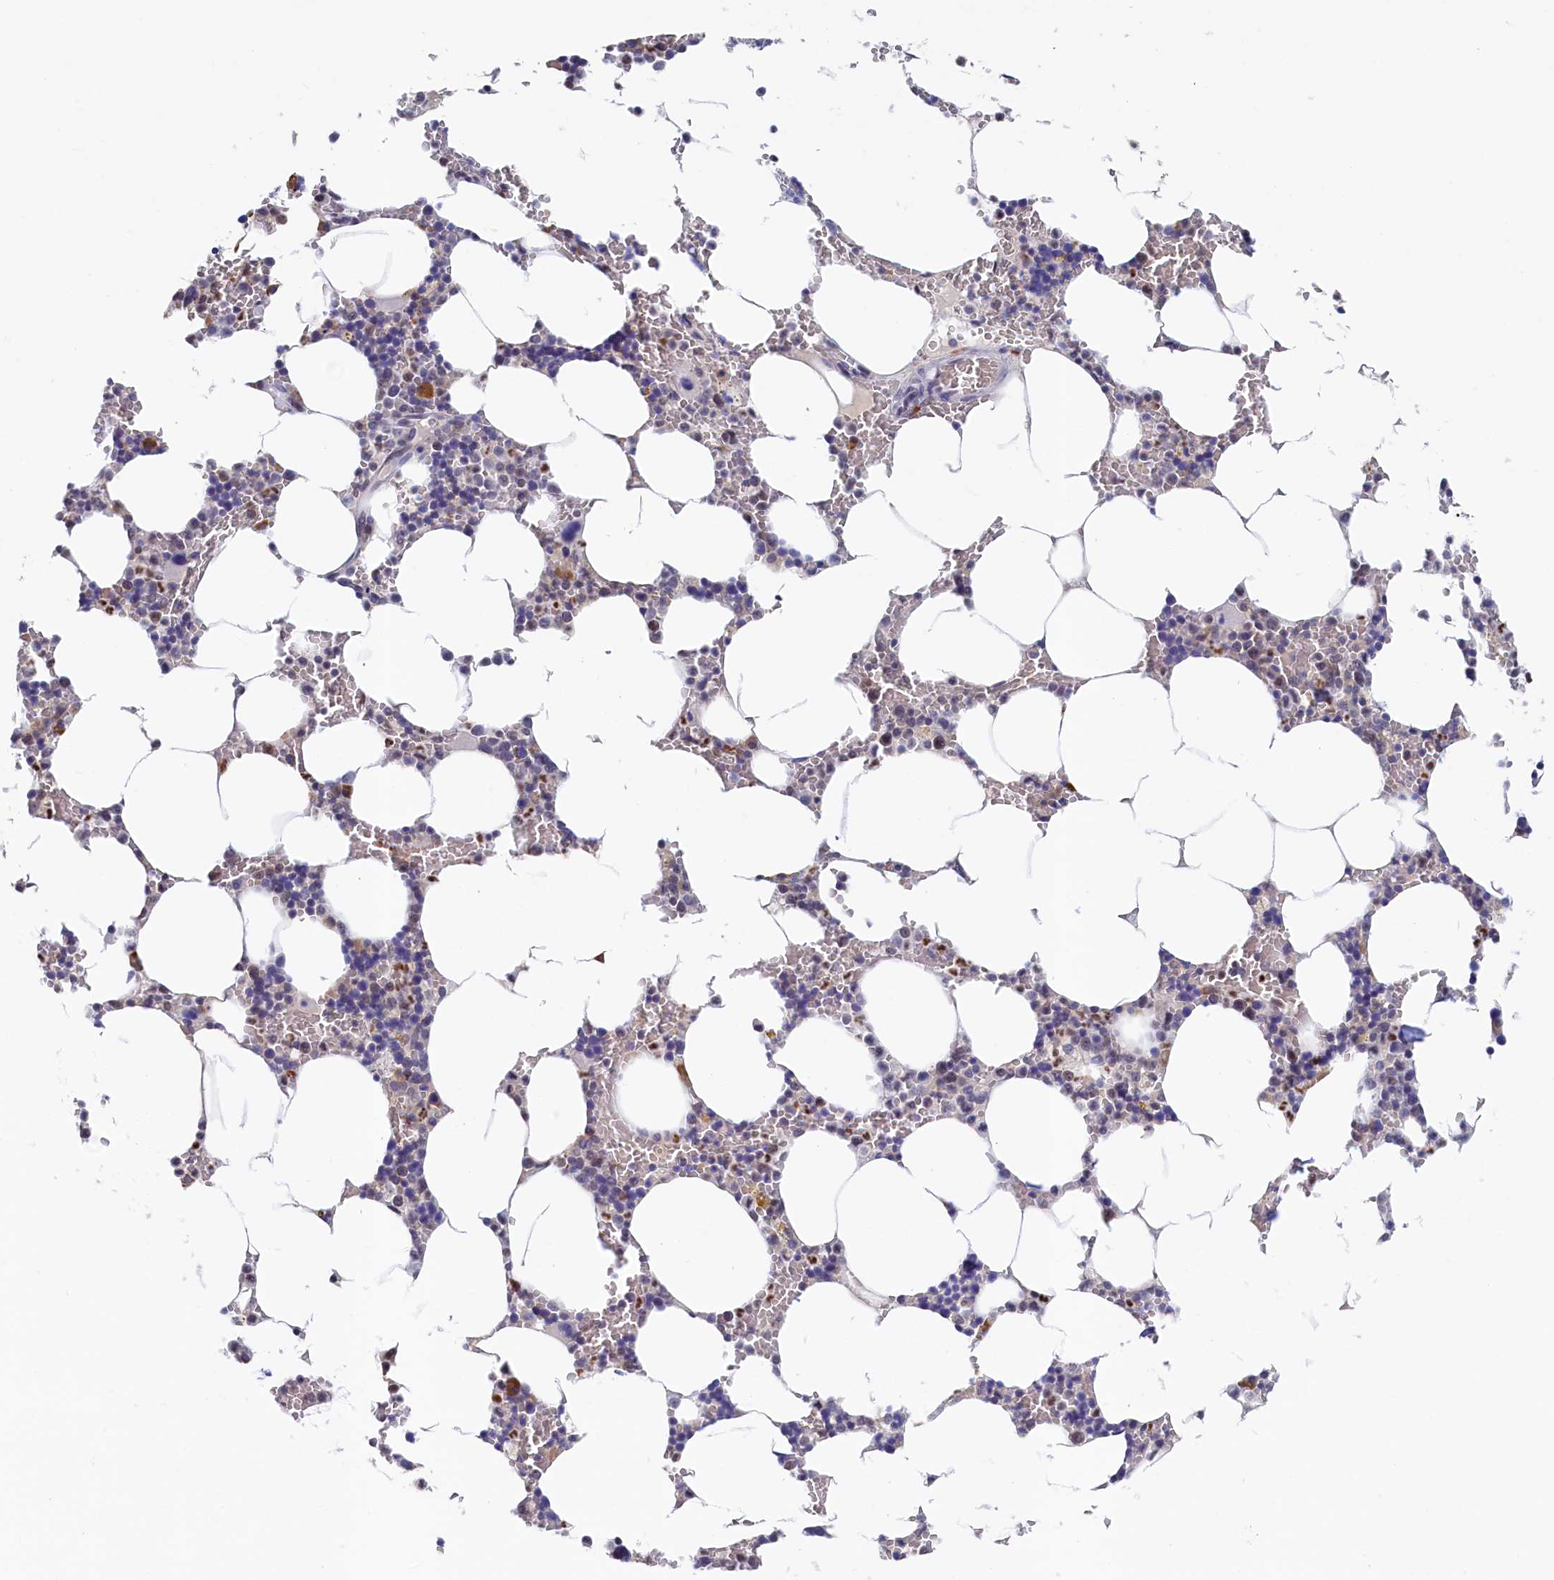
{"staining": {"intensity": "strong", "quantity": "25%-75%", "location": "nuclear"}, "tissue": "bone marrow", "cell_type": "Hematopoietic cells", "image_type": "normal", "snomed": [{"axis": "morphology", "description": "Normal tissue, NOS"}, {"axis": "topography", "description": "Bone marrow"}], "caption": "A high amount of strong nuclear positivity is seen in approximately 25%-75% of hematopoietic cells in benign bone marrow.", "gene": "MOSPD3", "patient": {"sex": "male", "age": 70}}